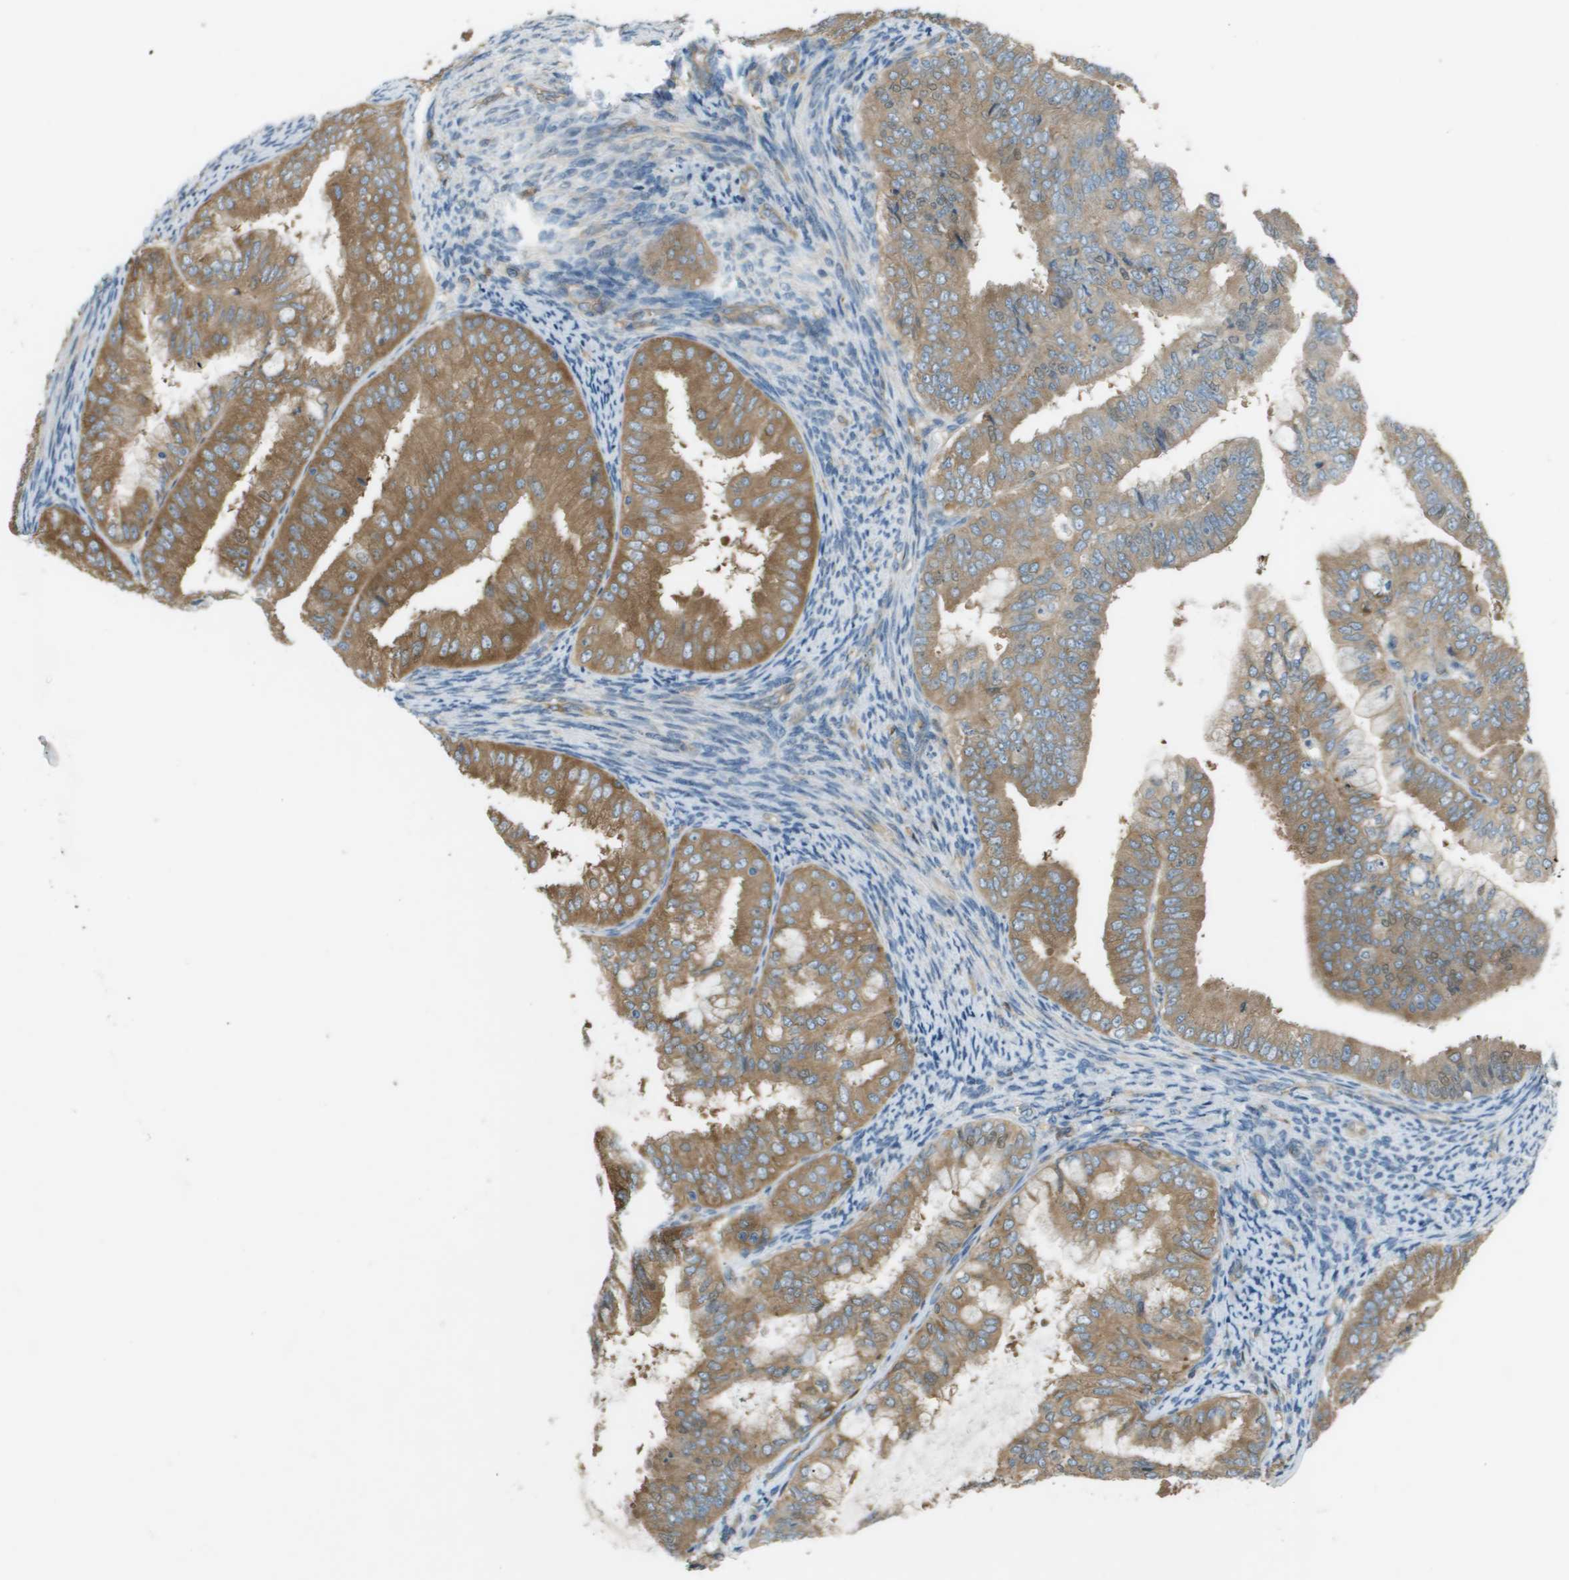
{"staining": {"intensity": "moderate", "quantity": ">75%", "location": "cytoplasmic/membranous"}, "tissue": "endometrial cancer", "cell_type": "Tumor cells", "image_type": "cancer", "snomed": [{"axis": "morphology", "description": "Adenocarcinoma, NOS"}, {"axis": "topography", "description": "Endometrium"}], "caption": "Endometrial adenocarcinoma stained with DAB (3,3'-diaminobenzidine) immunohistochemistry displays medium levels of moderate cytoplasmic/membranous staining in about >75% of tumor cells. (Stains: DAB (3,3'-diaminobenzidine) in brown, nuclei in blue, Microscopy: brightfield microscopy at high magnification).", "gene": "CORO1B", "patient": {"sex": "female", "age": 63}}